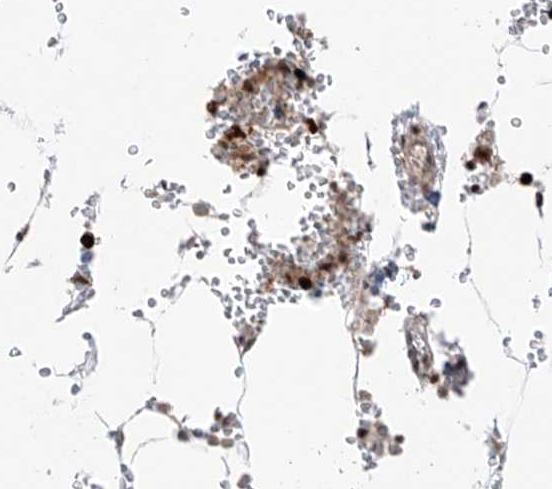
{"staining": {"intensity": "strong", "quantity": "25%-75%", "location": "nuclear"}, "tissue": "bone marrow", "cell_type": "Hematopoietic cells", "image_type": "normal", "snomed": [{"axis": "morphology", "description": "Normal tissue, NOS"}, {"axis": "topography", "description": "Bone marrow"}], "caption": "The immunohistochemical stain labels strong nuclear staining in hematopoietic cells of benign bone marrow.", "gene": "DZIP1L", "patient": {"sex": "male", "age": 70}}